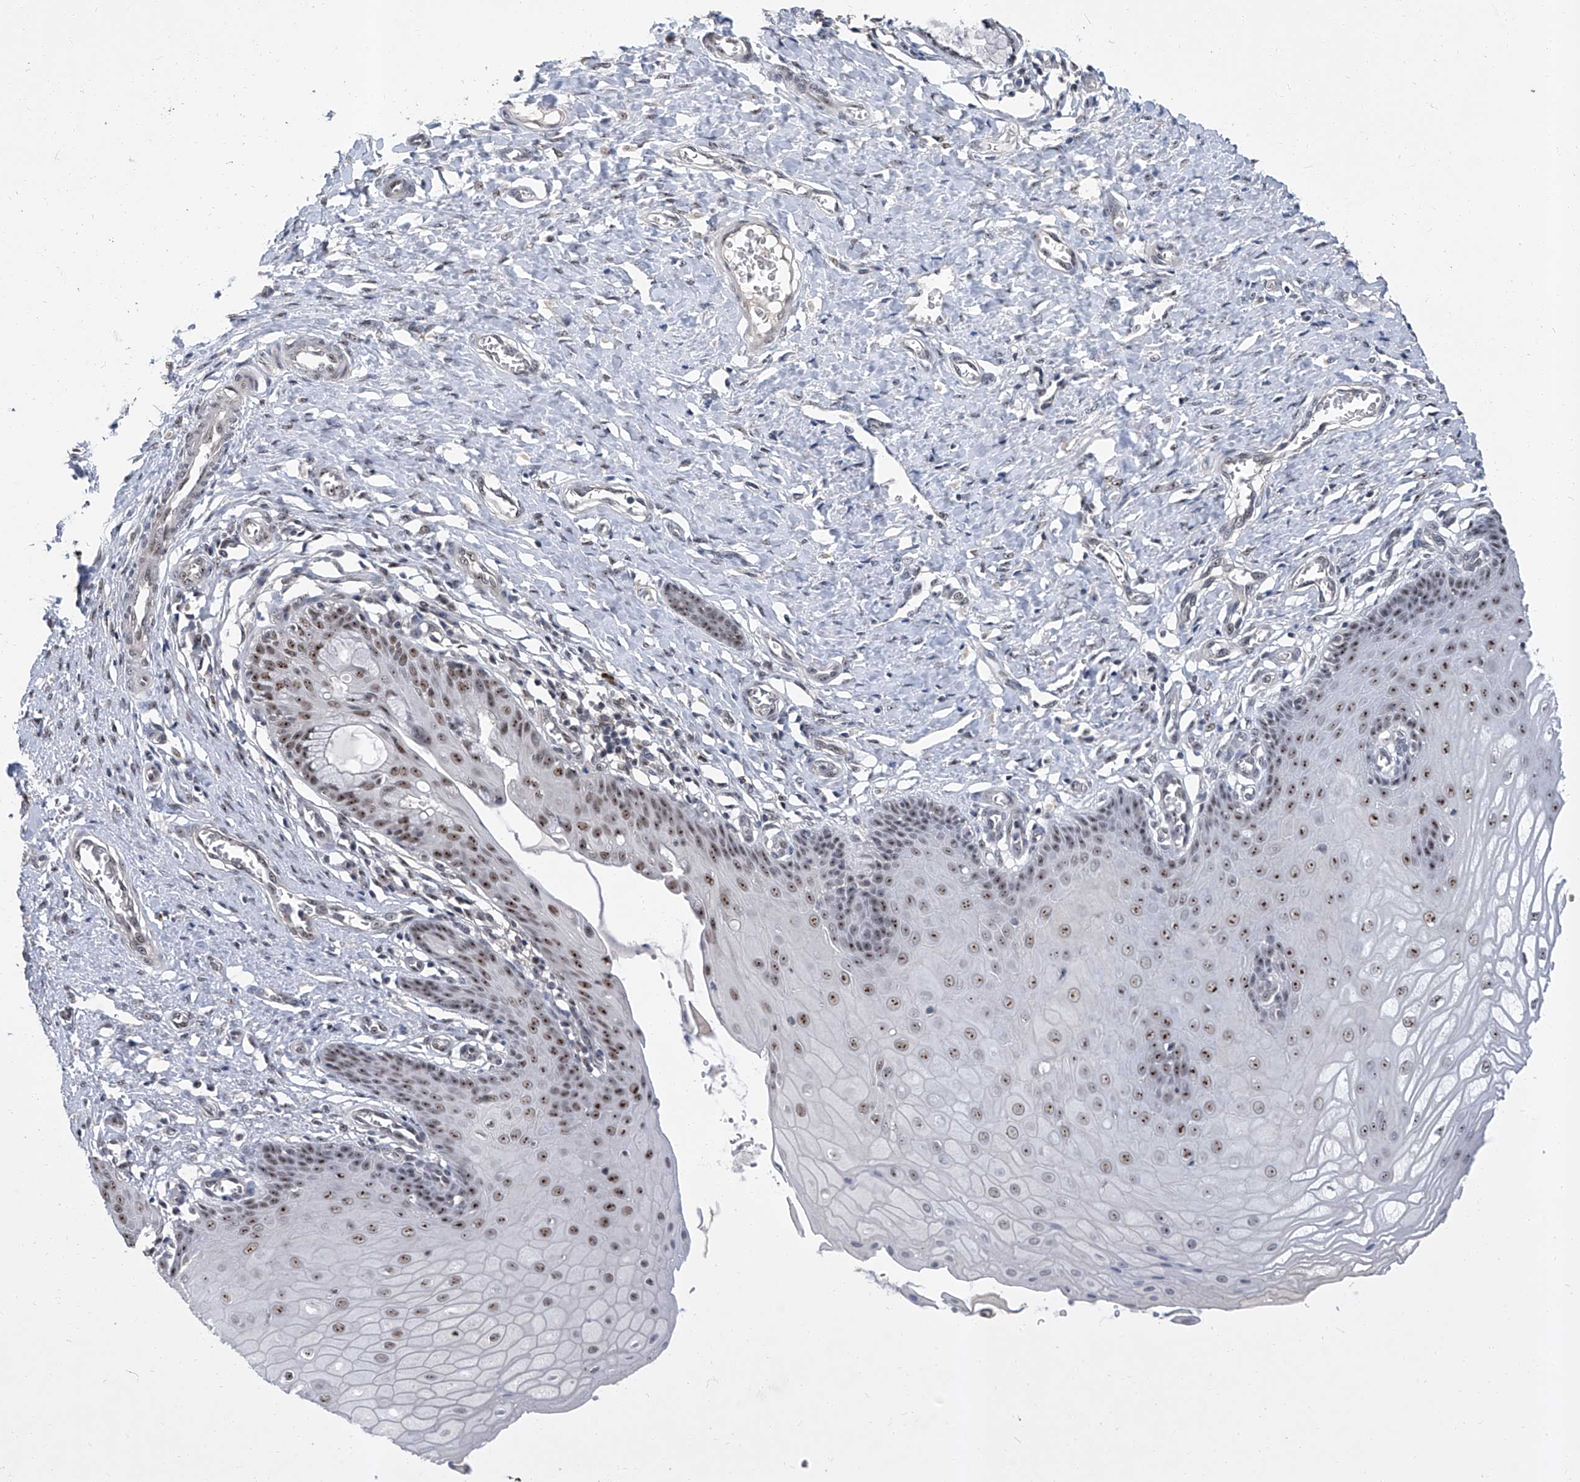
{"staining": {"intensity": "moderate", "quantity": "25%-75%", "location": "nuclear"}, "tissue": "cervix", "cell_type": "Glandular cells", "image_type": "normal", "snomed": [{"axis": "morphology", "description": "Normal tissue, NOS"}, {"axis": "topography", "description": "Cervix"}], "caption": "Immunohistochemical staining of unremarkable human cervix exhibits 25%-75% levels of moderate nuclear protein expression in about 25%-75% of glandular cells. (Stains: DAB in brown, nuclei in blue, Microscopy: brightfield microscopy at high magnification).", "gene": "CMTR1", "patient": {"sex": "female", "age": 55}}